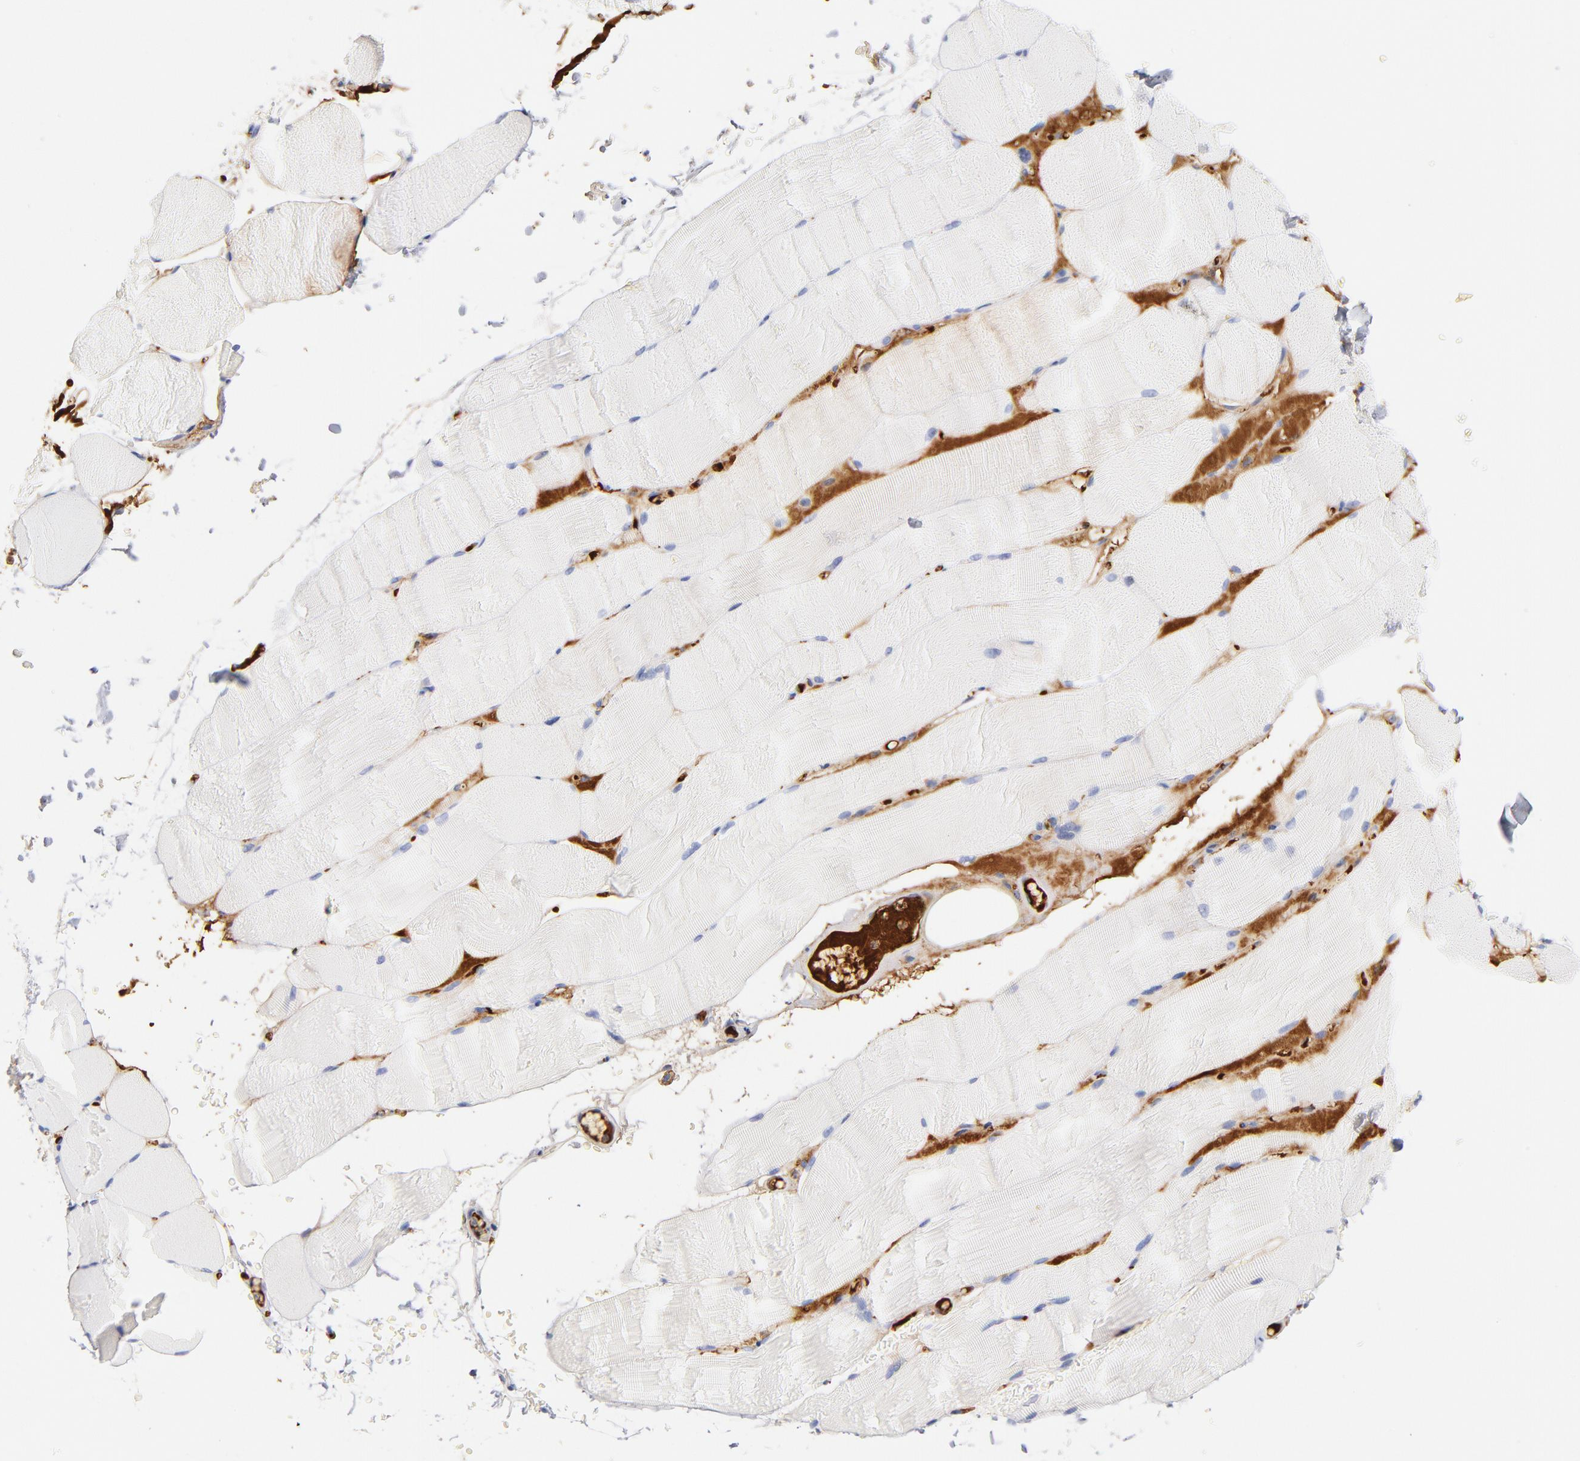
{"staining": {"intensity": "negative", "quantity": "none", "location": "none"}, "tissue": "skeletal muscle", "cell_type": "Myocytes", "image_type": "normal", "snomed": [{"axis": "morphology", "description": "Normal tissue, NOS"}, {"axis": "topography", "description": "Skeletal muscle"}], "caption": "Protein analysis of unremarkable skeletal muscle displays no significant staining in myocytes.", "gene": "C3", "patient": {"sex": "female", "age": 37}}